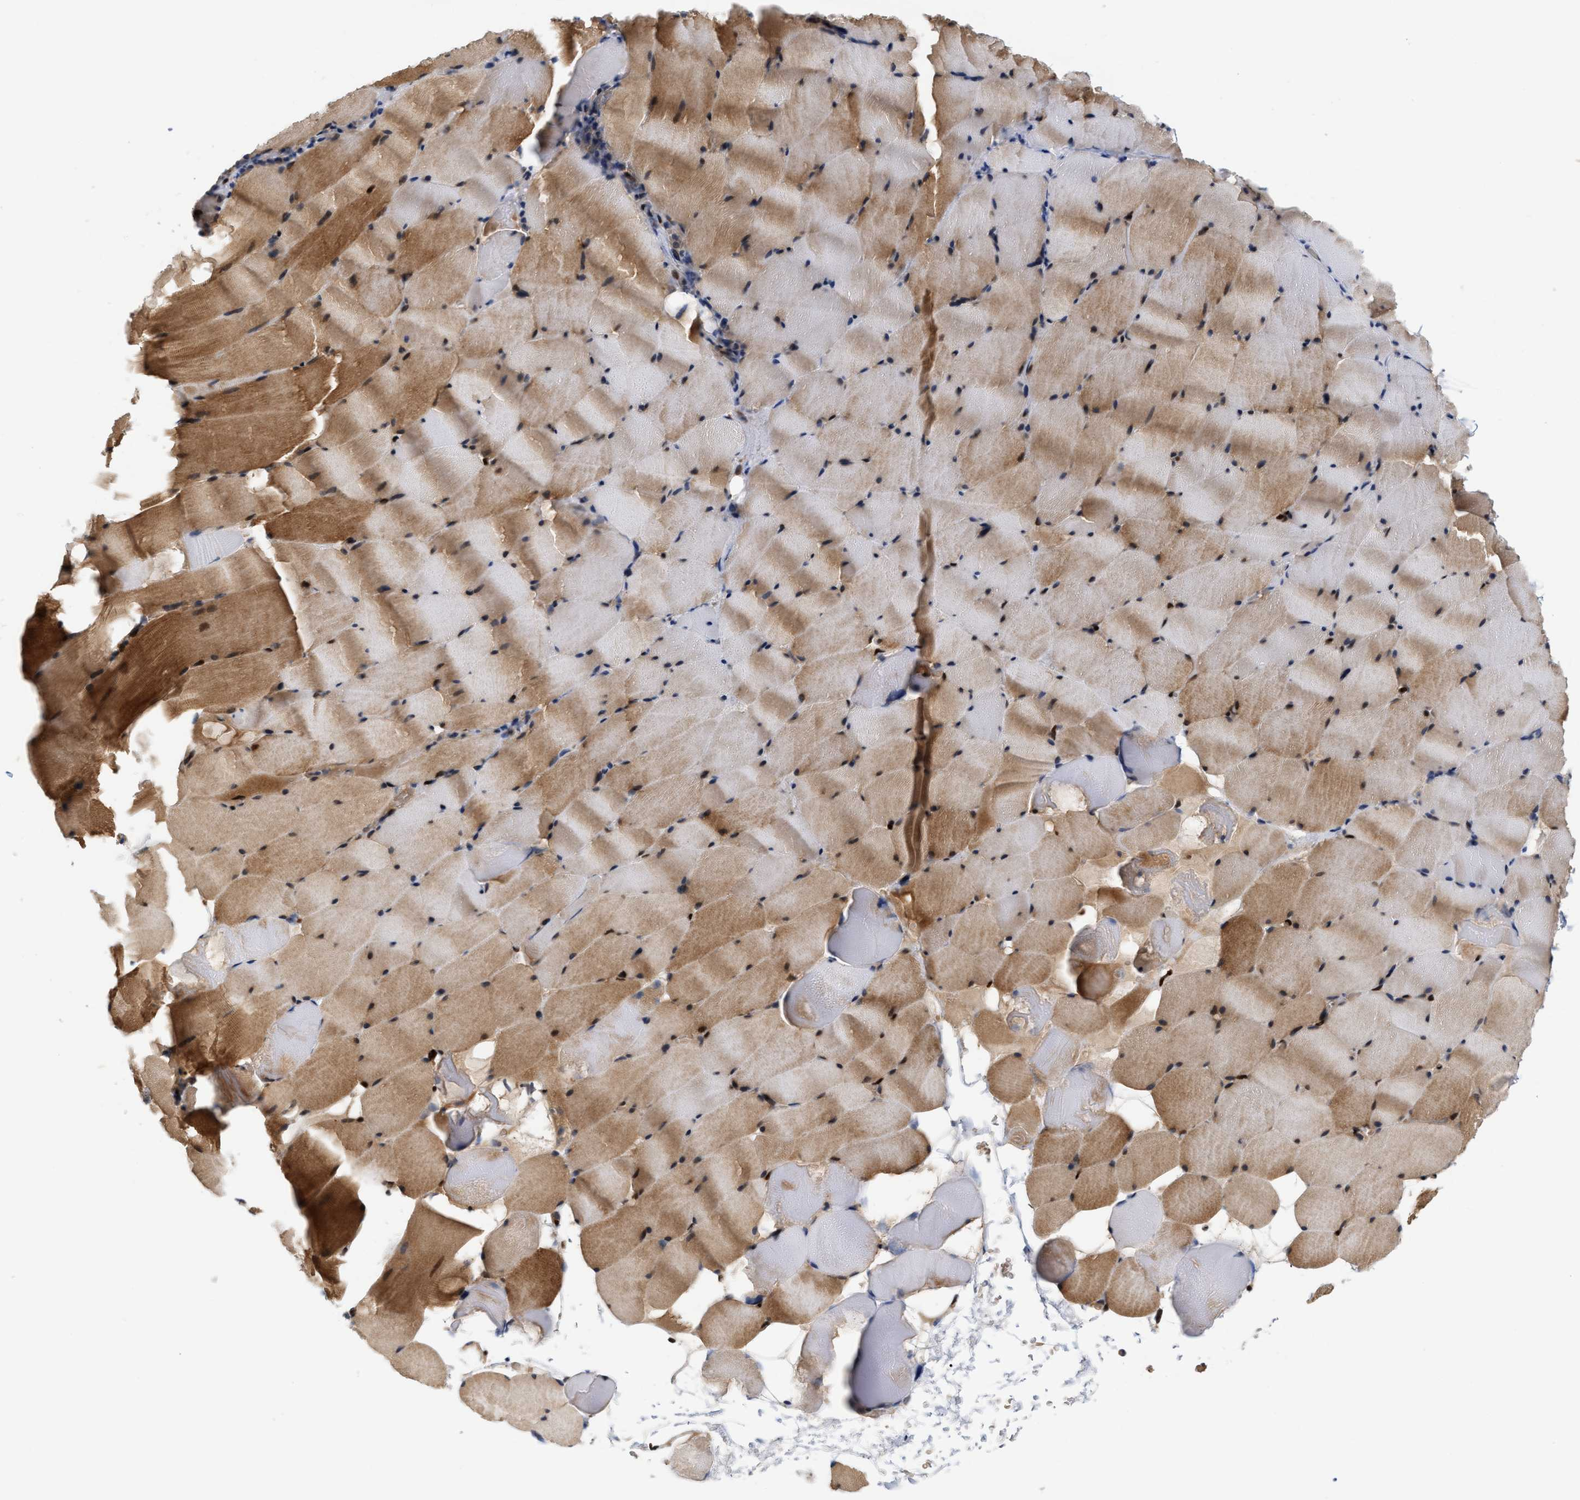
{"staining": {"intensity": "moderate", "quantity": ">75%", "location": "cytoplasmic/membranous,nuclear"}, "tissue": "skeletal muscle", "cell_type": "Myocytes", "image_type": "normal", "snomed": [{"axis": "morphology", "description": "Normal tissue, NOS"}, {"axis": "topography", "description": "Skeletal muscle"}], "caption": "Immunohistochemical staining of unremarkable skeletal muscle displays moderate cytoplasmic/membranous,nuclear protein expression in approximately >75% of myocytes.", "gene": "TCF4", "patient": {"sex": "male", "age": 62}}